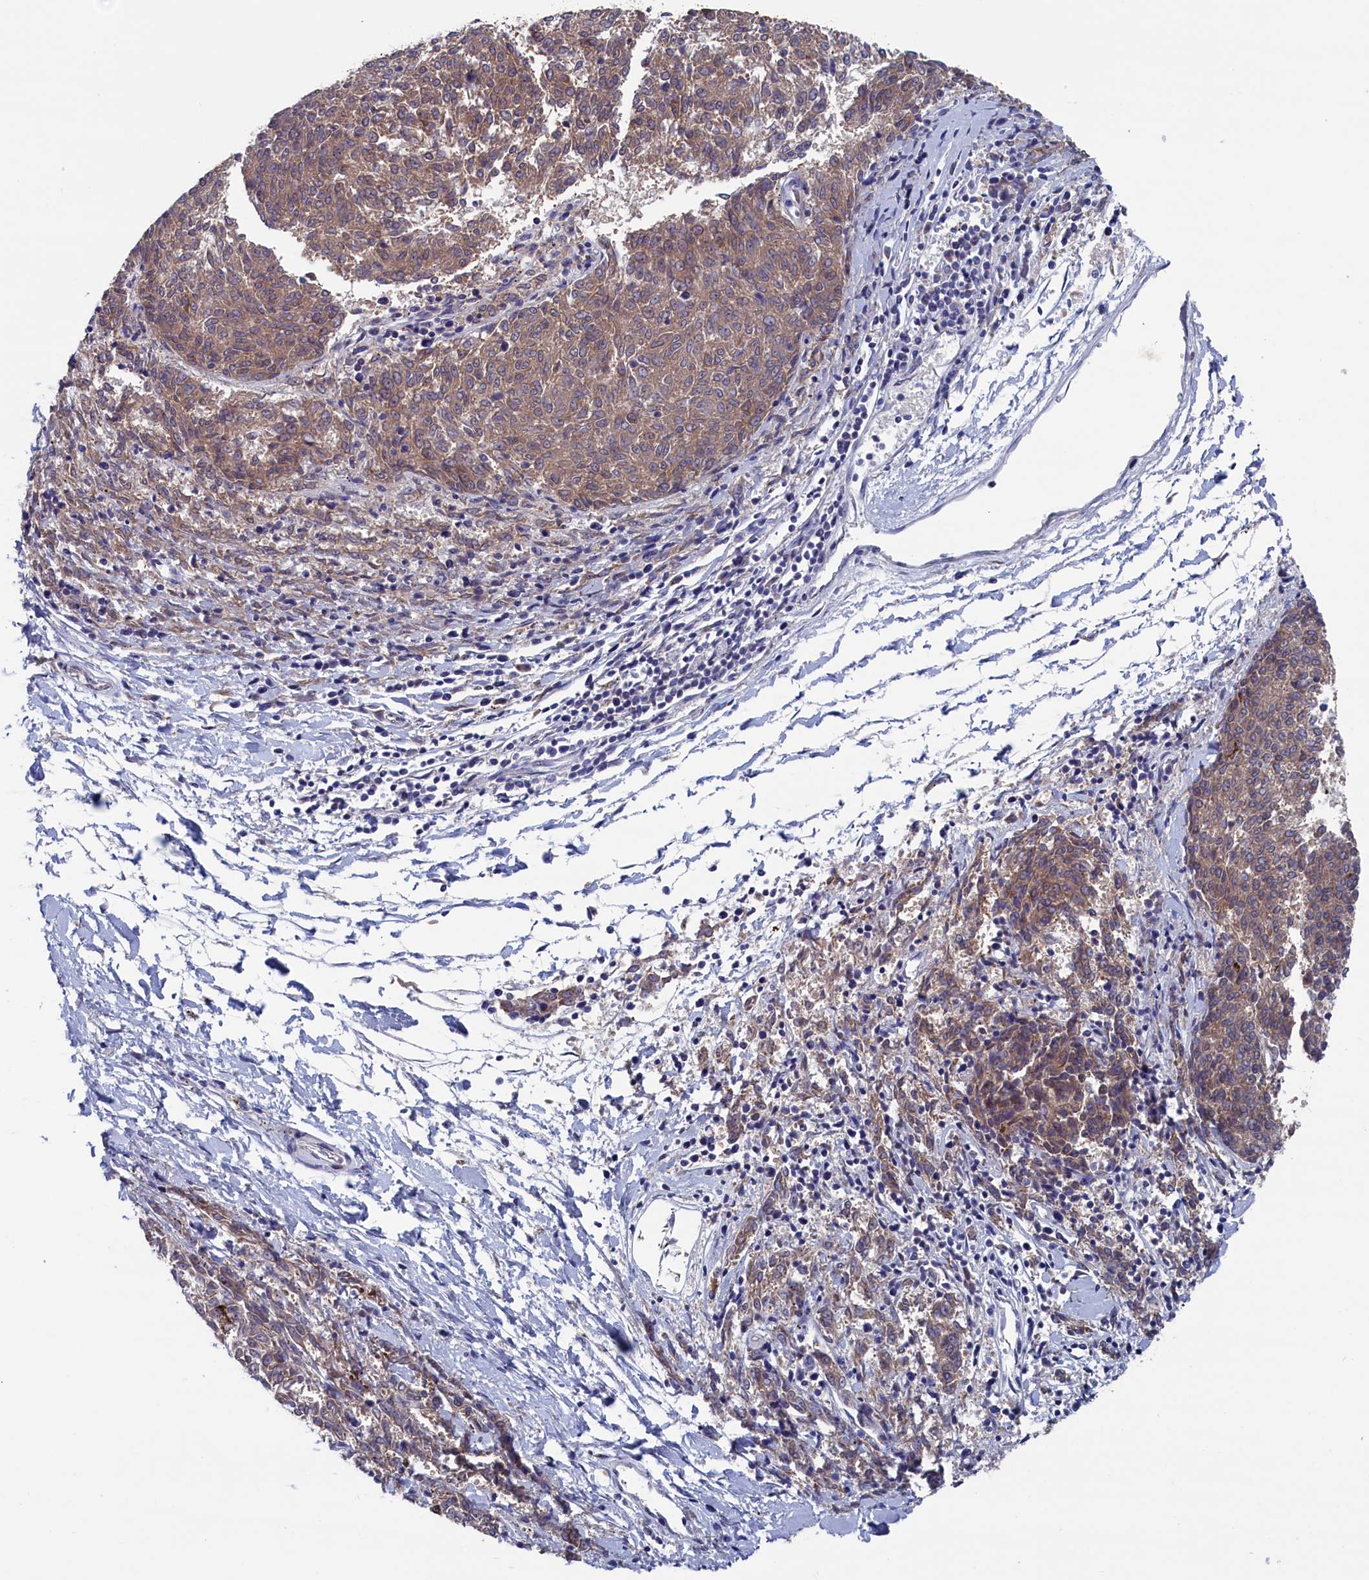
{"staining": {"intensity": "moderate", "quantity": "25%-75%", "location": "cytoplasmic/membranous"}, "tissue": "melanoma", "cell_type": "Tumor cells", "image_type": "cancer", "snomed": [{"axis": "morphology", "description": "Malignant melanoma, NOS"}, {"axis": "topography", "description": "Skin"}], "caption": "About 25%-75% of tumor cells in malignant melanoma demonstrate moderate cytoplasmic/membranous protein staining as visualized by brown immunohistochemical staining.", "gene": "SPATA13", "patient": {"sex": "female", "age": 72}}